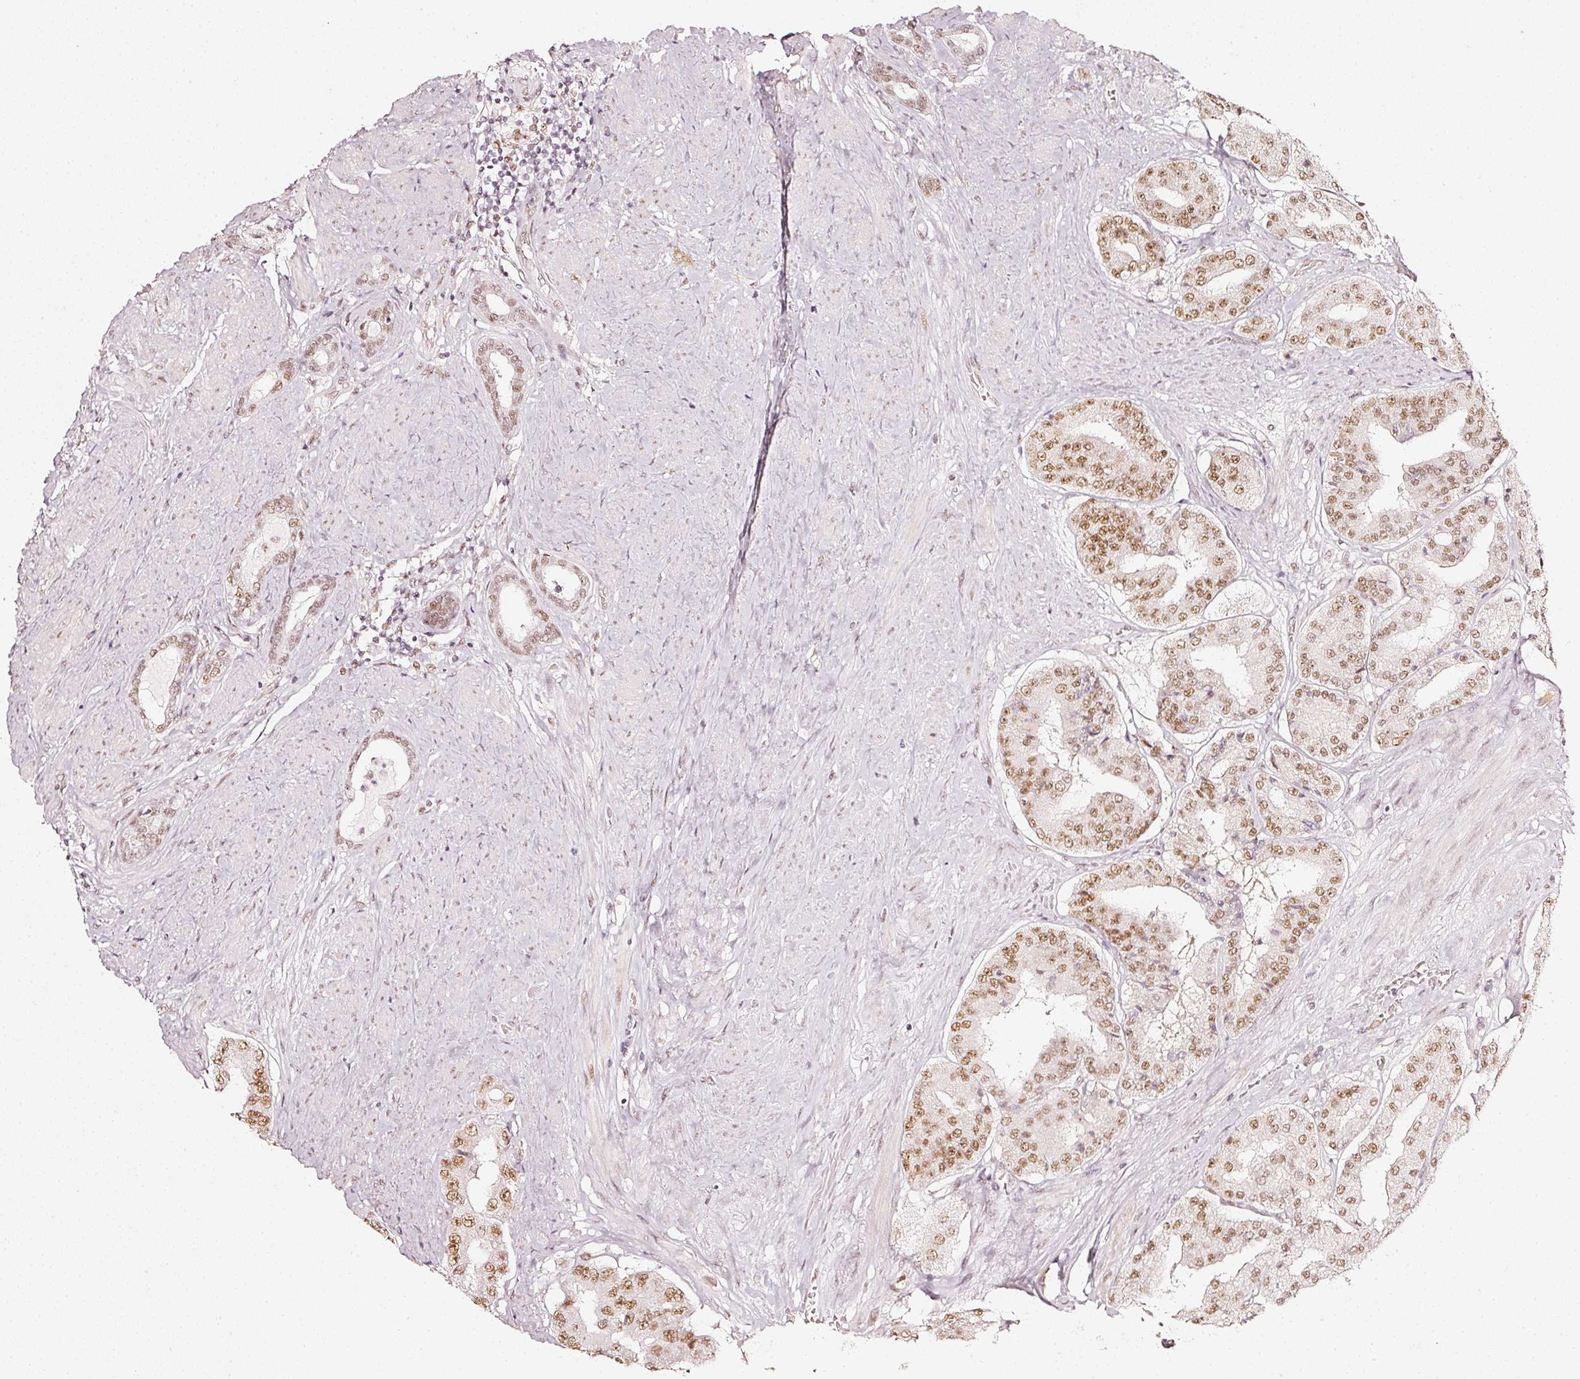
{"staining": {"intensity": "moderate", "quantity": ">75%", "location": "nuclear"}, "tissue": "prostate cancer", "cell_type": "Tumor cells", "image_type": "cancer", "snomed": [{"axis": "morphology", "description": "Adenocarcinoma, High grade"}, {"axis": "topography", "description": "Prostate"}], "caption": "Immunohistochemical staining of prostate cancer (high-grade adenocarcinoma) reveals medium levels of moderate nuclear protein staining in about >75% of tumor cells.", "gene": "PPP1R10", "patient": {"sex": "male", "age": 63}}